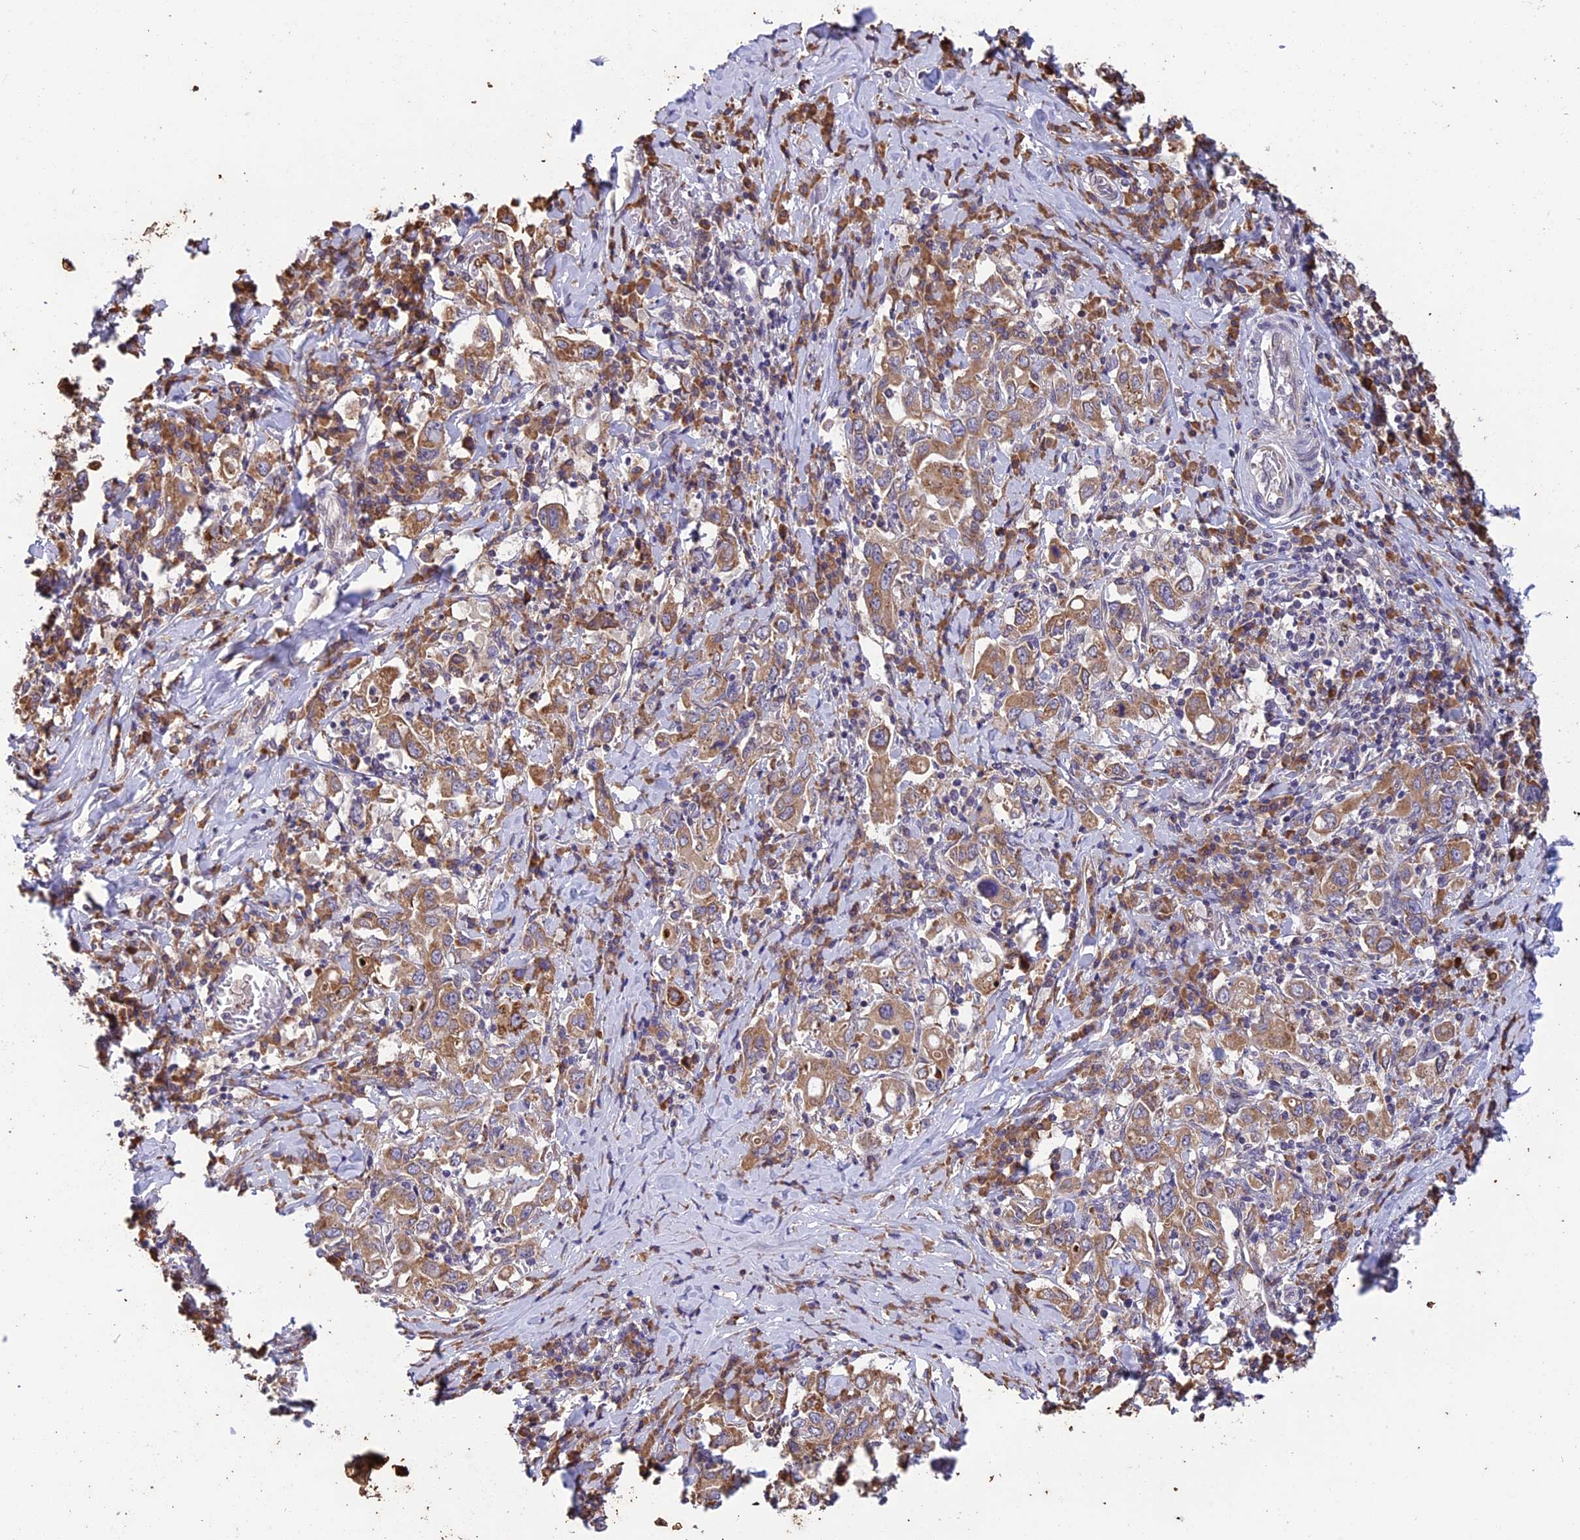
{"staining": {"intensity": "moderate", "quantity": ">75%", "location": "cytoplasmic/membranous"}, "tissue": "stomach cancer", "cell_type": "Tumor cells", "image_type": "cancer", "snomed": [{"axis": "morphology", "description": "Adenocarcinoma, NOS"}, {"axis": "topography", "description": "Stomach, upper"}], "caption": "IHC of human stomach adenocarcinoma shows medium levels of moderate cytoplasmic/membranous positivity in approximately >75% of tumor cells. (IHC, brightfield microscopy, high magnification).", "gene": "DMRTA2", "patient": {"sex": "male", "age": 62}}